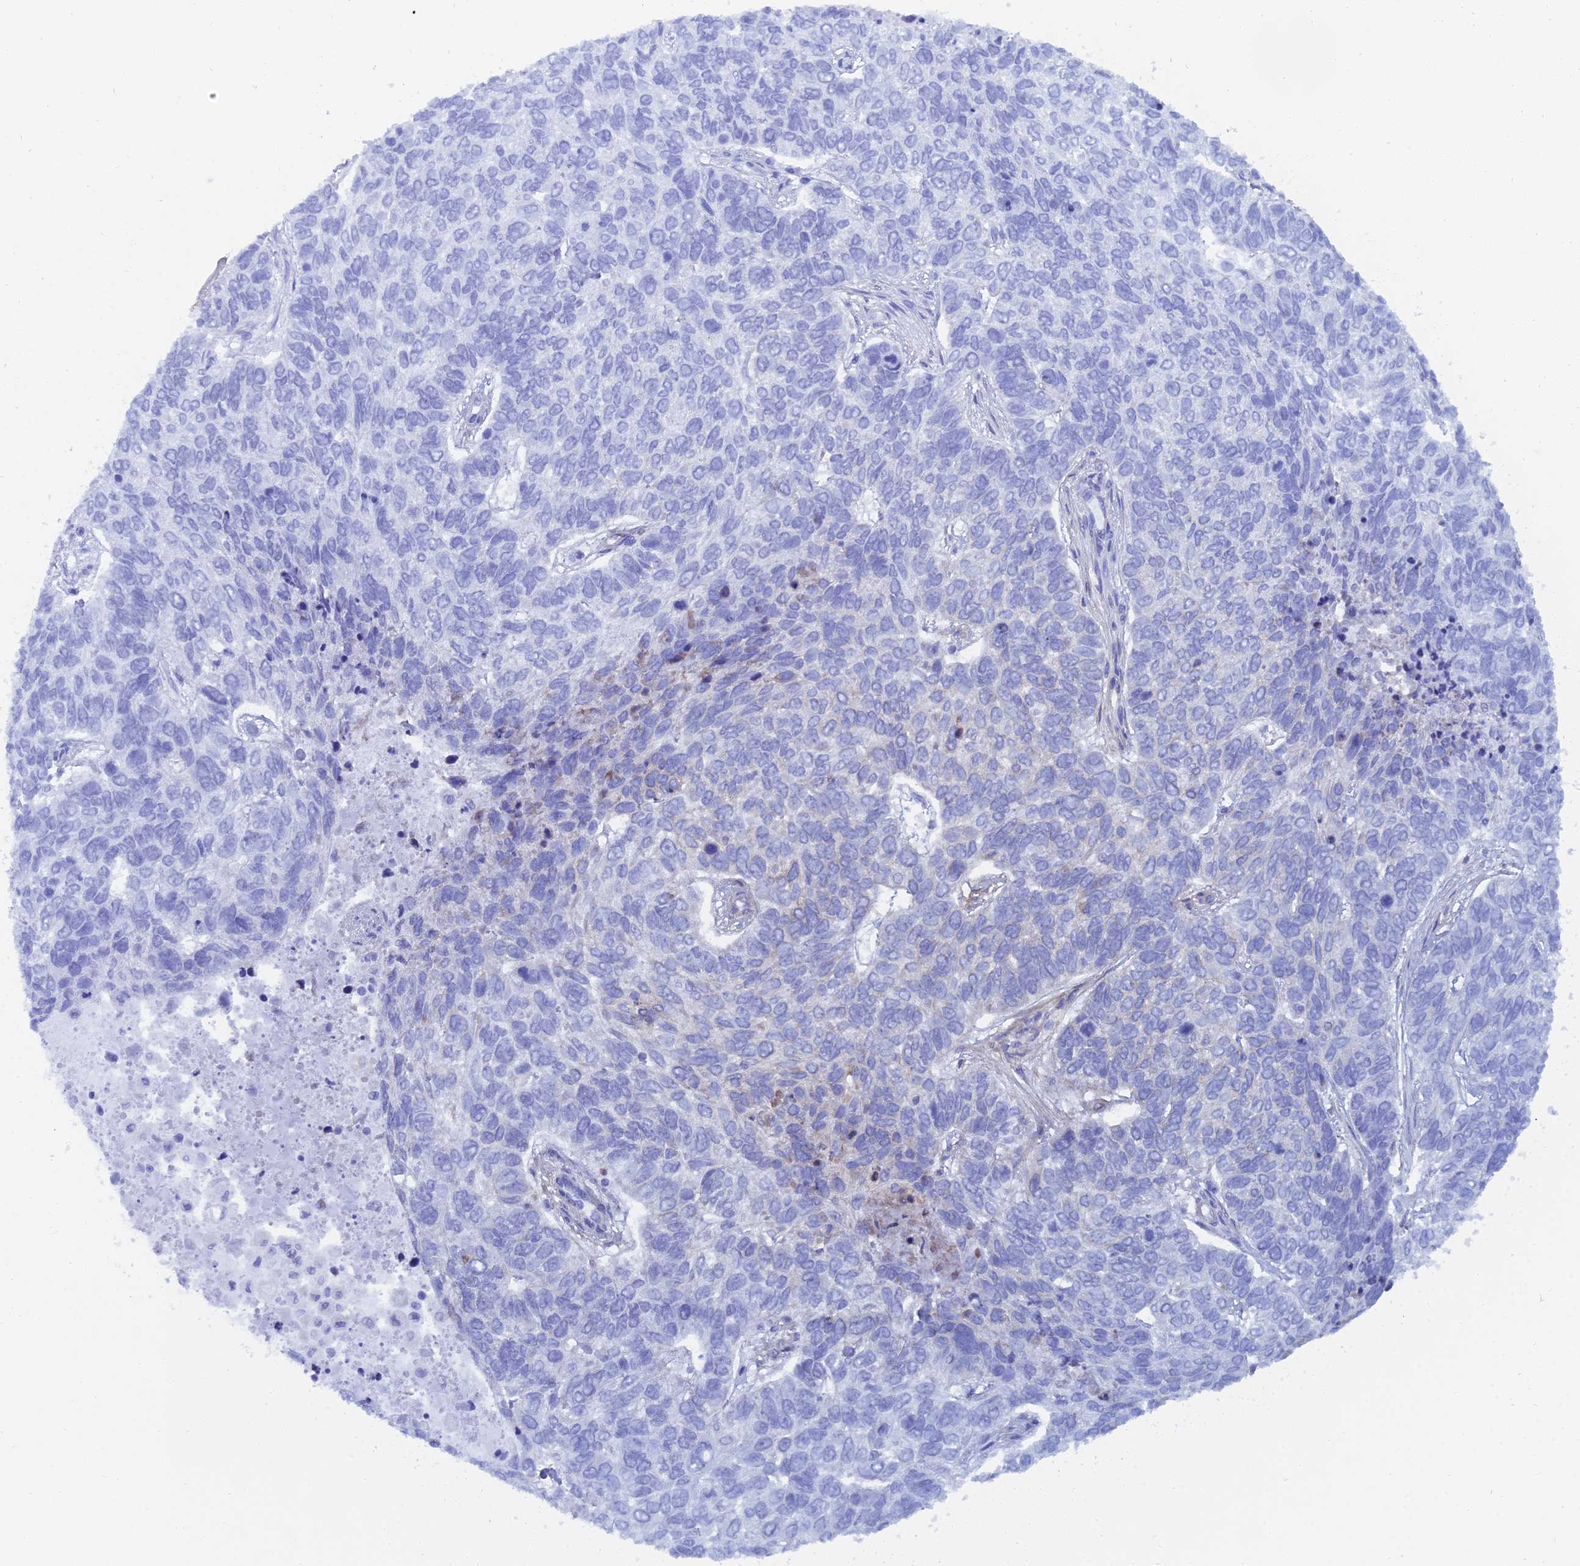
{"staining": {"intensity": "negative", "quantity": "none", "location": "none"}, "tissue": "skin cancer", "cell_type": "Tumor cells", "image_type": "cancer", "snomed": [{"axis": "morphology", "description": "Basal cell carcinoma"}, {"axis": "topography", "description": "Skin"}], "caption": "Basal cell carcinoma (skin) was stained to show a protein in brown. There is no significant staining in tumor cells. (DAB immunohistochemistry visualized using brightfield microscopy, high magnification).", "gene": "TRIM43B", "patient": {"sex": "female", "age": 65}}